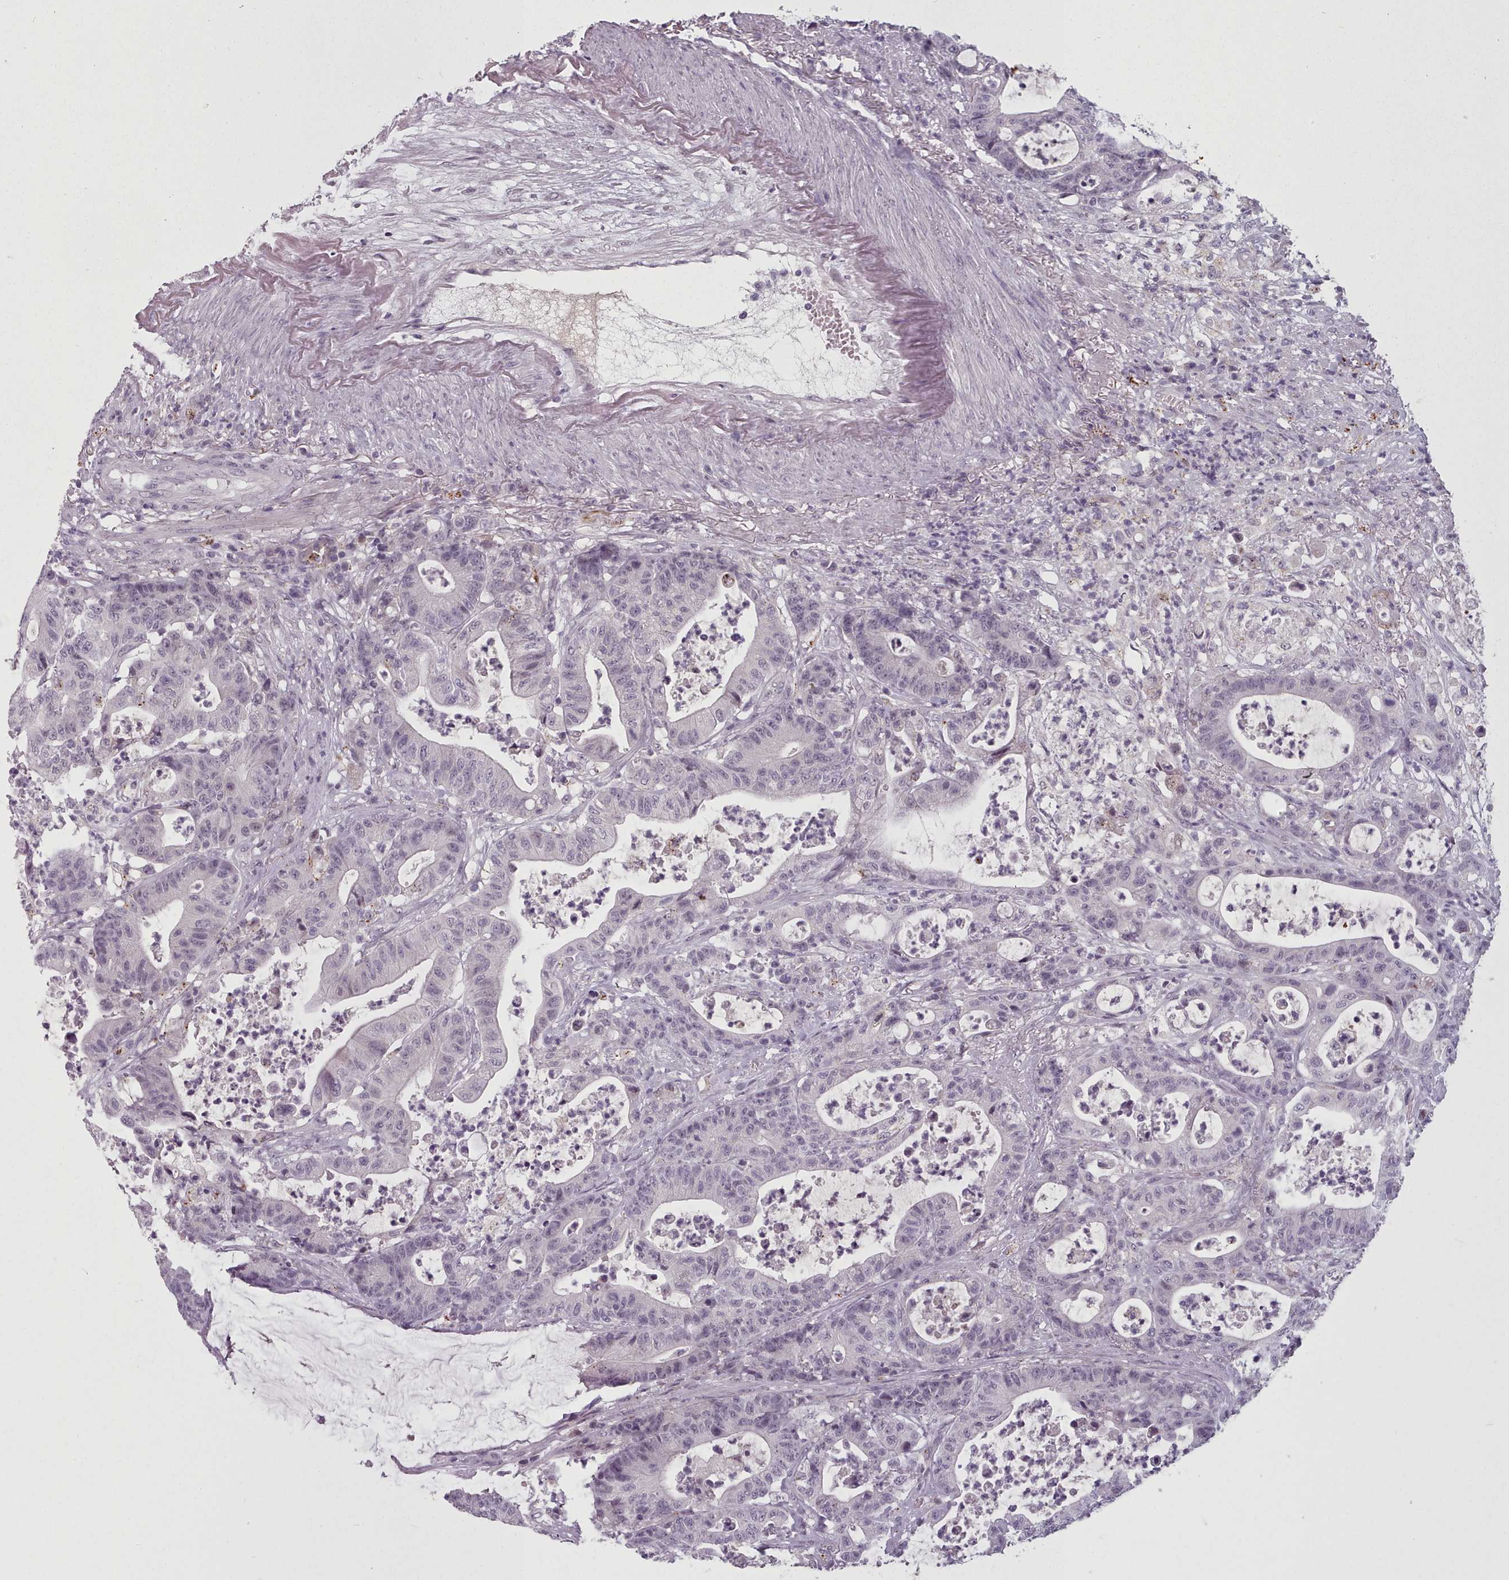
{"staining": {"intensity": "weak", "quantity": "<25%", "location": "nuclear"}, "tissue": "colorectal cancer", "cell_type": "Tumor cells", "image_type": "cancer", "snomed": [{"axis": "morphology", "description": "Adenocarcinoma, NOS"}, {"axis": "topography", "description": "Colon"}], "caption": "The photomicrograph demonstrates no staining of tumor cells in colorectal adenocarcinoma.", "gene": "PBX4", "patient": {"sex": "female", "age": 84}}